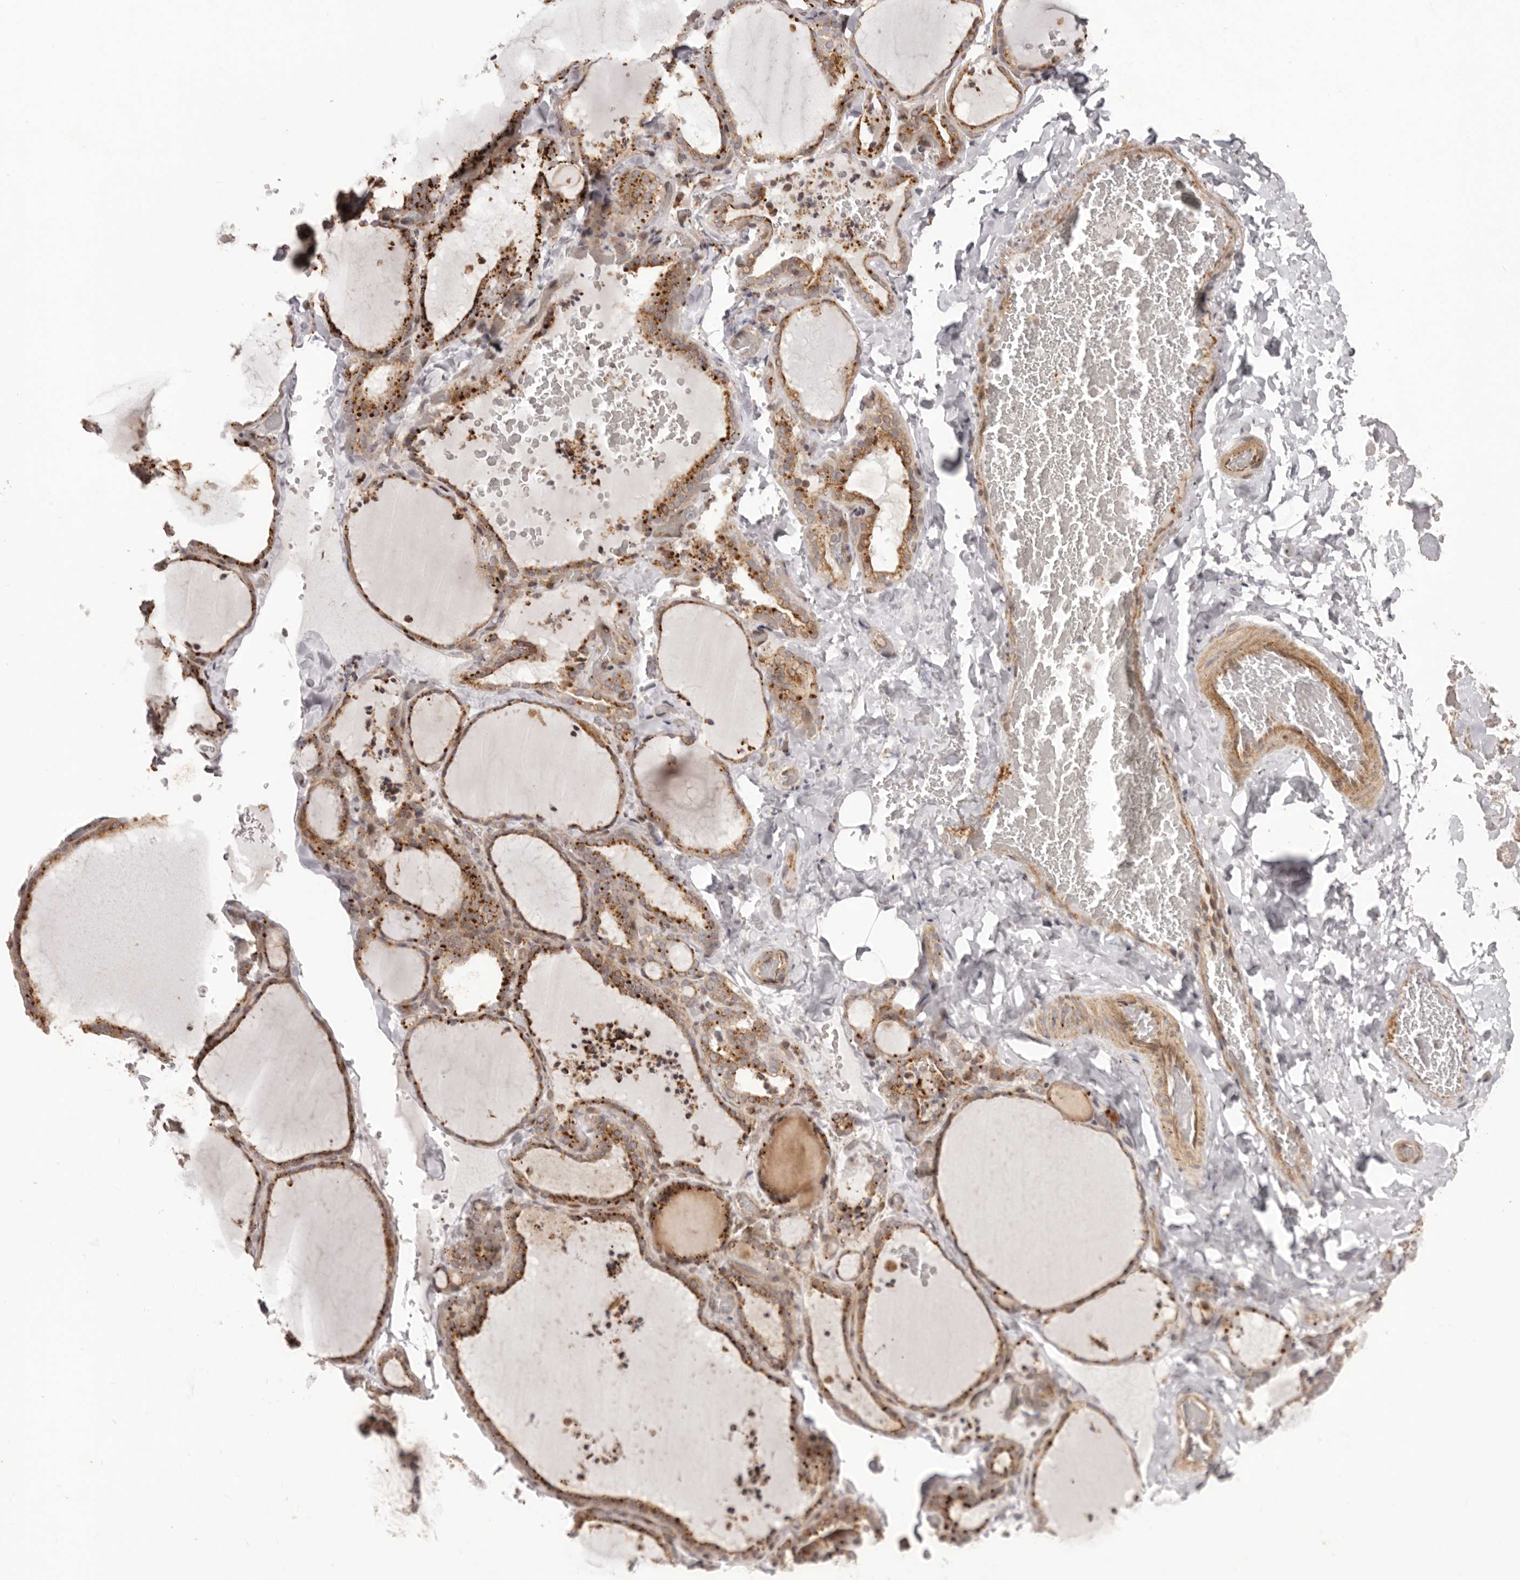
{"staining": {"intensity": "moderate", "quantity": ">75%", "location": "cytoplasmic/membranous"}, "tissue": "thyroid gland", "cell_type": "Glandular cells", "image_type": "normal", "snomed": [{"axis": "morphology", "description": "Normal tissue, NOS"}, {"axis": "topography", "description": "Thyroid gland"}], "caption": "The image displays immunohistochemical staining of benign thyroid gland. There is moderate cytoplasmic/membranous expression is appreciated in approximately >75% of glandular cells. (IHC, brightfield microscopy, high magnification).", "gene": "NUP43", "patient": {"sex": "female", "age": 22}}